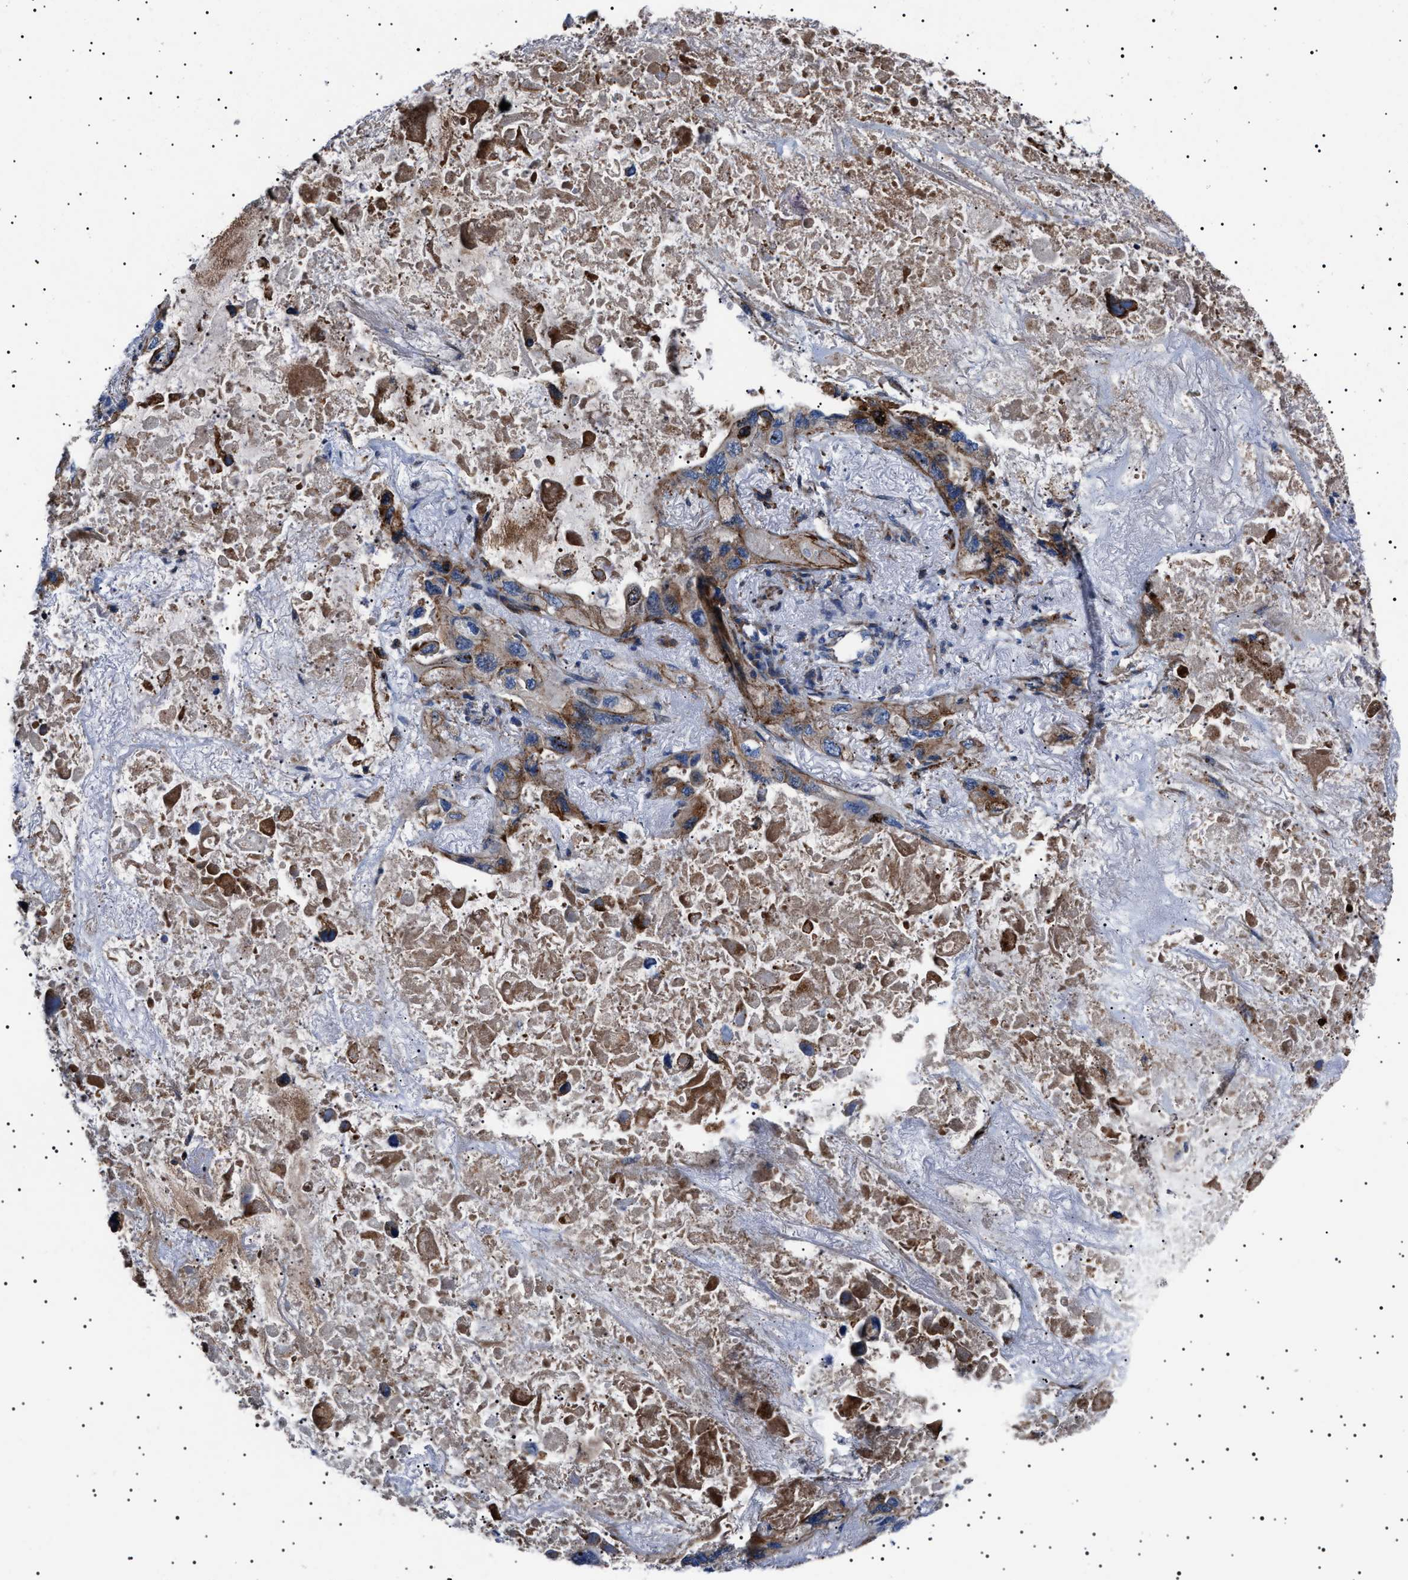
{"staining": {"intensity": "moderate", "quantity": ">75%", "location": "cytoplasmic/membranous"}, "tissue": "lung cancer", "cell_type": "Tumor cells", "image_type": "cancer", "snomed": [{"axis": "morphology", "description": "Squamous cell carcinoma, NOS"}, {"axis": "topography", "description": "Lung"}], "caption": "DAB (3,3'-diaminobenzidine) immunohistochemical staining of human lung cancer demonstrates moderate cytoplasmic/membranous protein expression in about >75% of tumor cells.", "gene": "NEU1", "patient": {"sex": "female", "age": 73}}